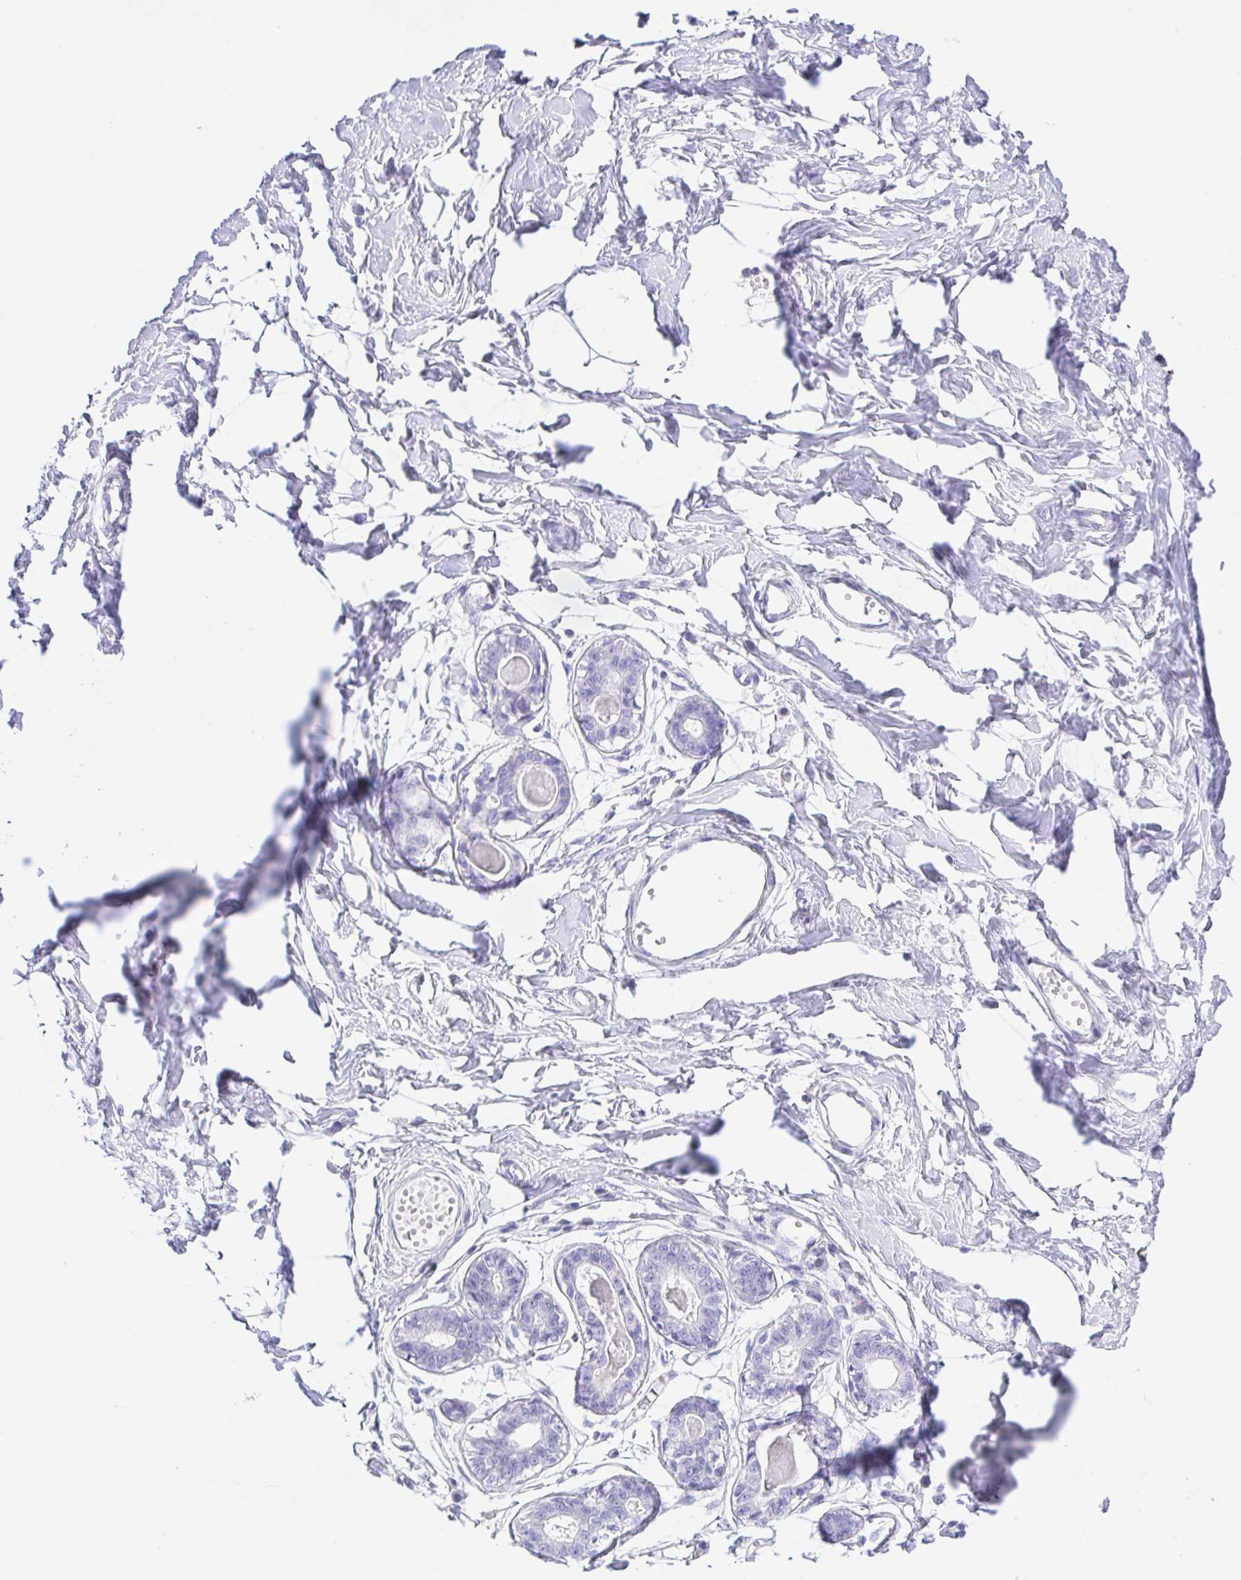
{"staining": {"intensity": "negative", "quantity": "none", "location": "none"}, "tissue": "breast", "cell_type": "Adipocytes", "image_type": "normal", "snomed": [{"axis": "morphology", "description": "Normal tissue, NOS"}, {"axis": "topography", "description": "Breast"}], "caption": "Immunohistochemistry (IHC) histopathology image of unremarkable breast: human breast stained with DAB (3,3'-diaminobenzidine) demonstrates no significant protein expression in adipocytes. (Stains: DAB immunohistochemistry with hematoxylin counter stain, Microscopy: brightfield microscopy at high magnification).", "gene": "ARPP21", "patient": {"sex": "female", "age": 45}}